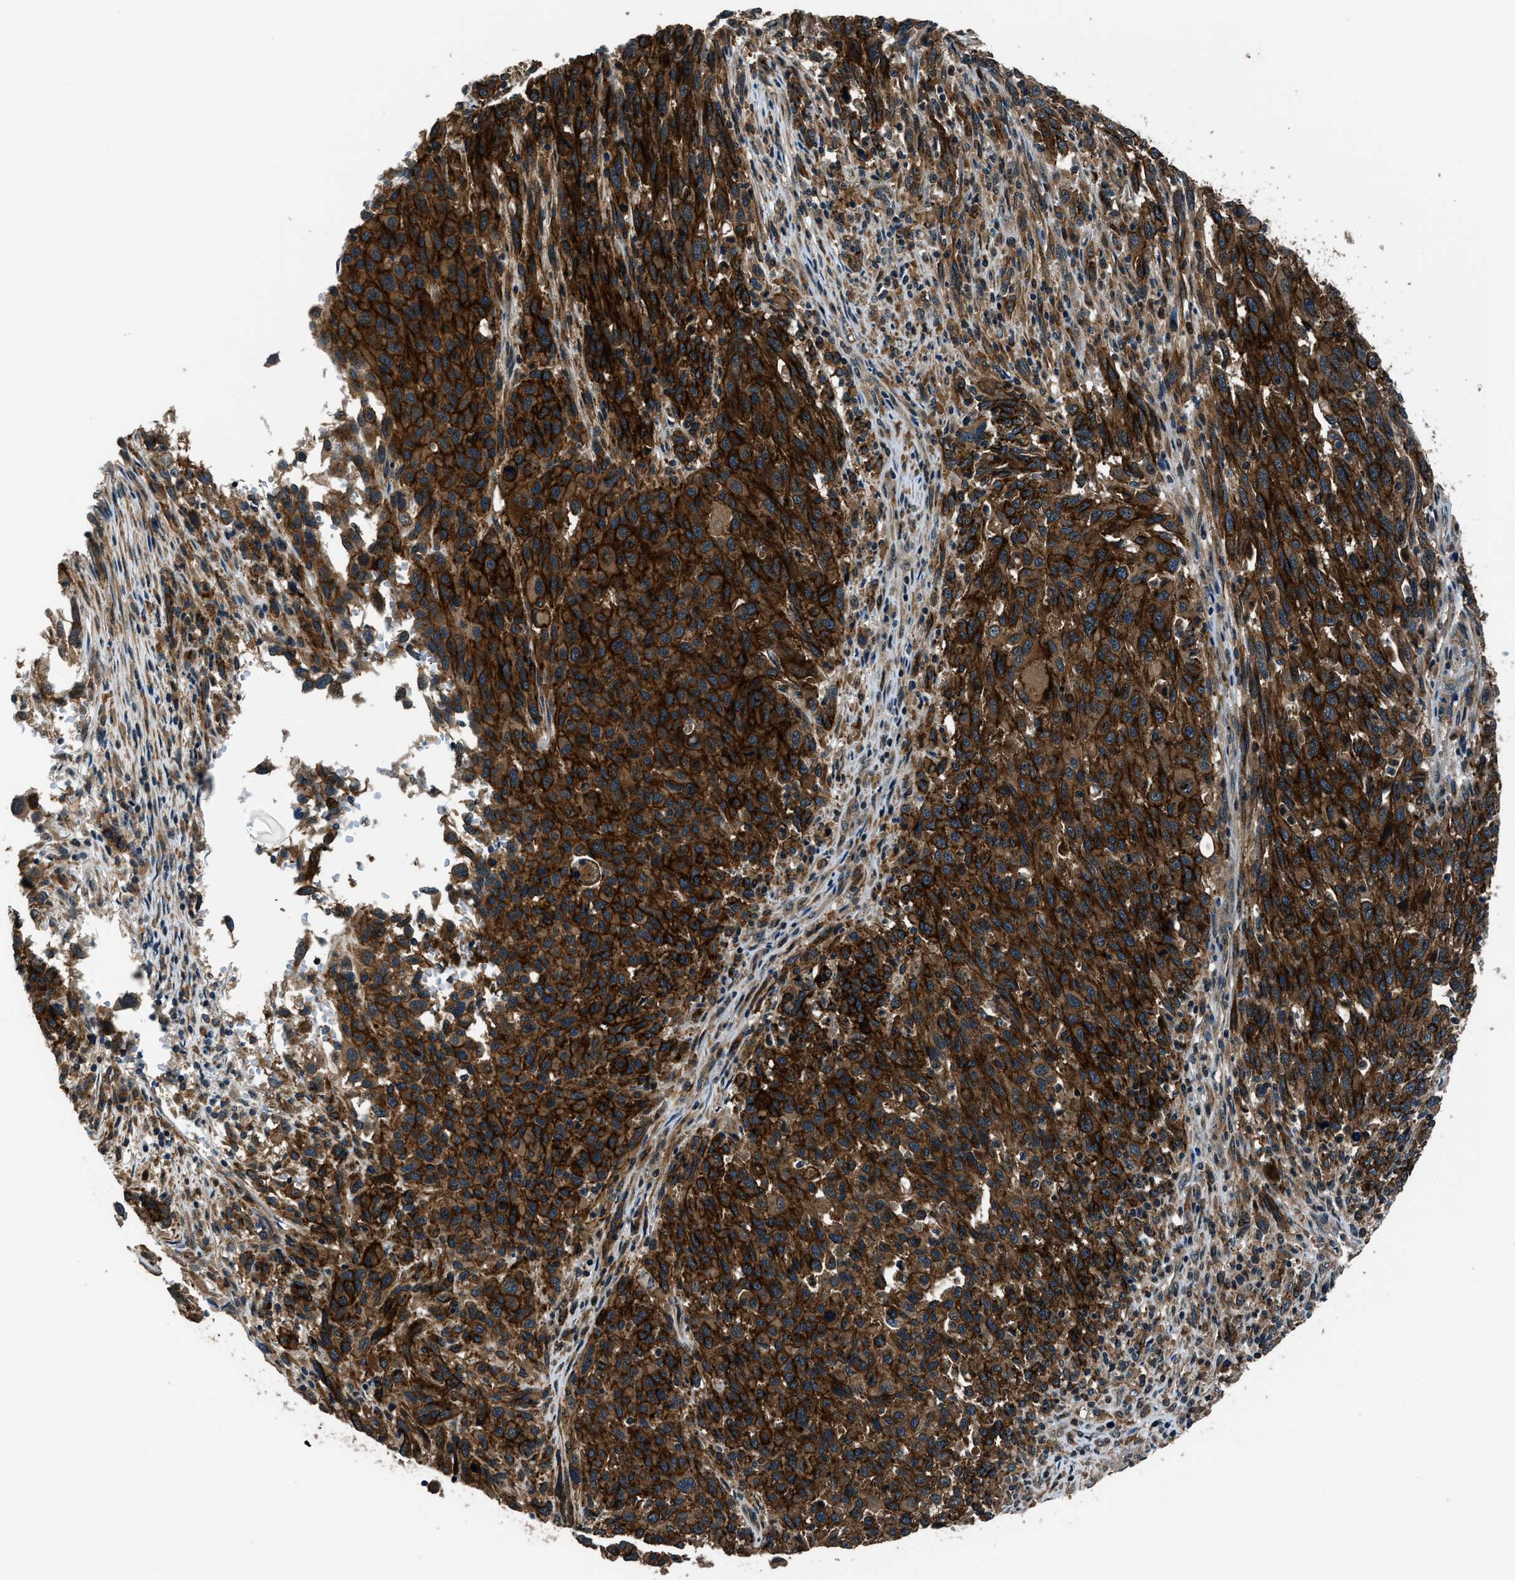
{"staining": {"intensity": "strong", "quantity": ">75%", "location": "cytoplasmic/membranous"}, "tissue": "melanoma", "cell_type": "Tumor cells", "image_type": "cancer", "snomed": [{"axis": "morphology", "description": "Malignant melanoma, Metastatic site"}, {"axis": "topography", "description": "Lymph node"}], "caption": "Immunohistochemistry (IHC) photomicrograph of neoplastic tissue: melanoma stained using immunohistochemistry demonstrates high levels of strong protein expression localized specifically in the cytoplasmic/membranous of tumor cells, appearing as a cytoplasmic/membranous brown color.", "gene": "ARHGEF11", "patient": {"sex": "male", "age": 61}}